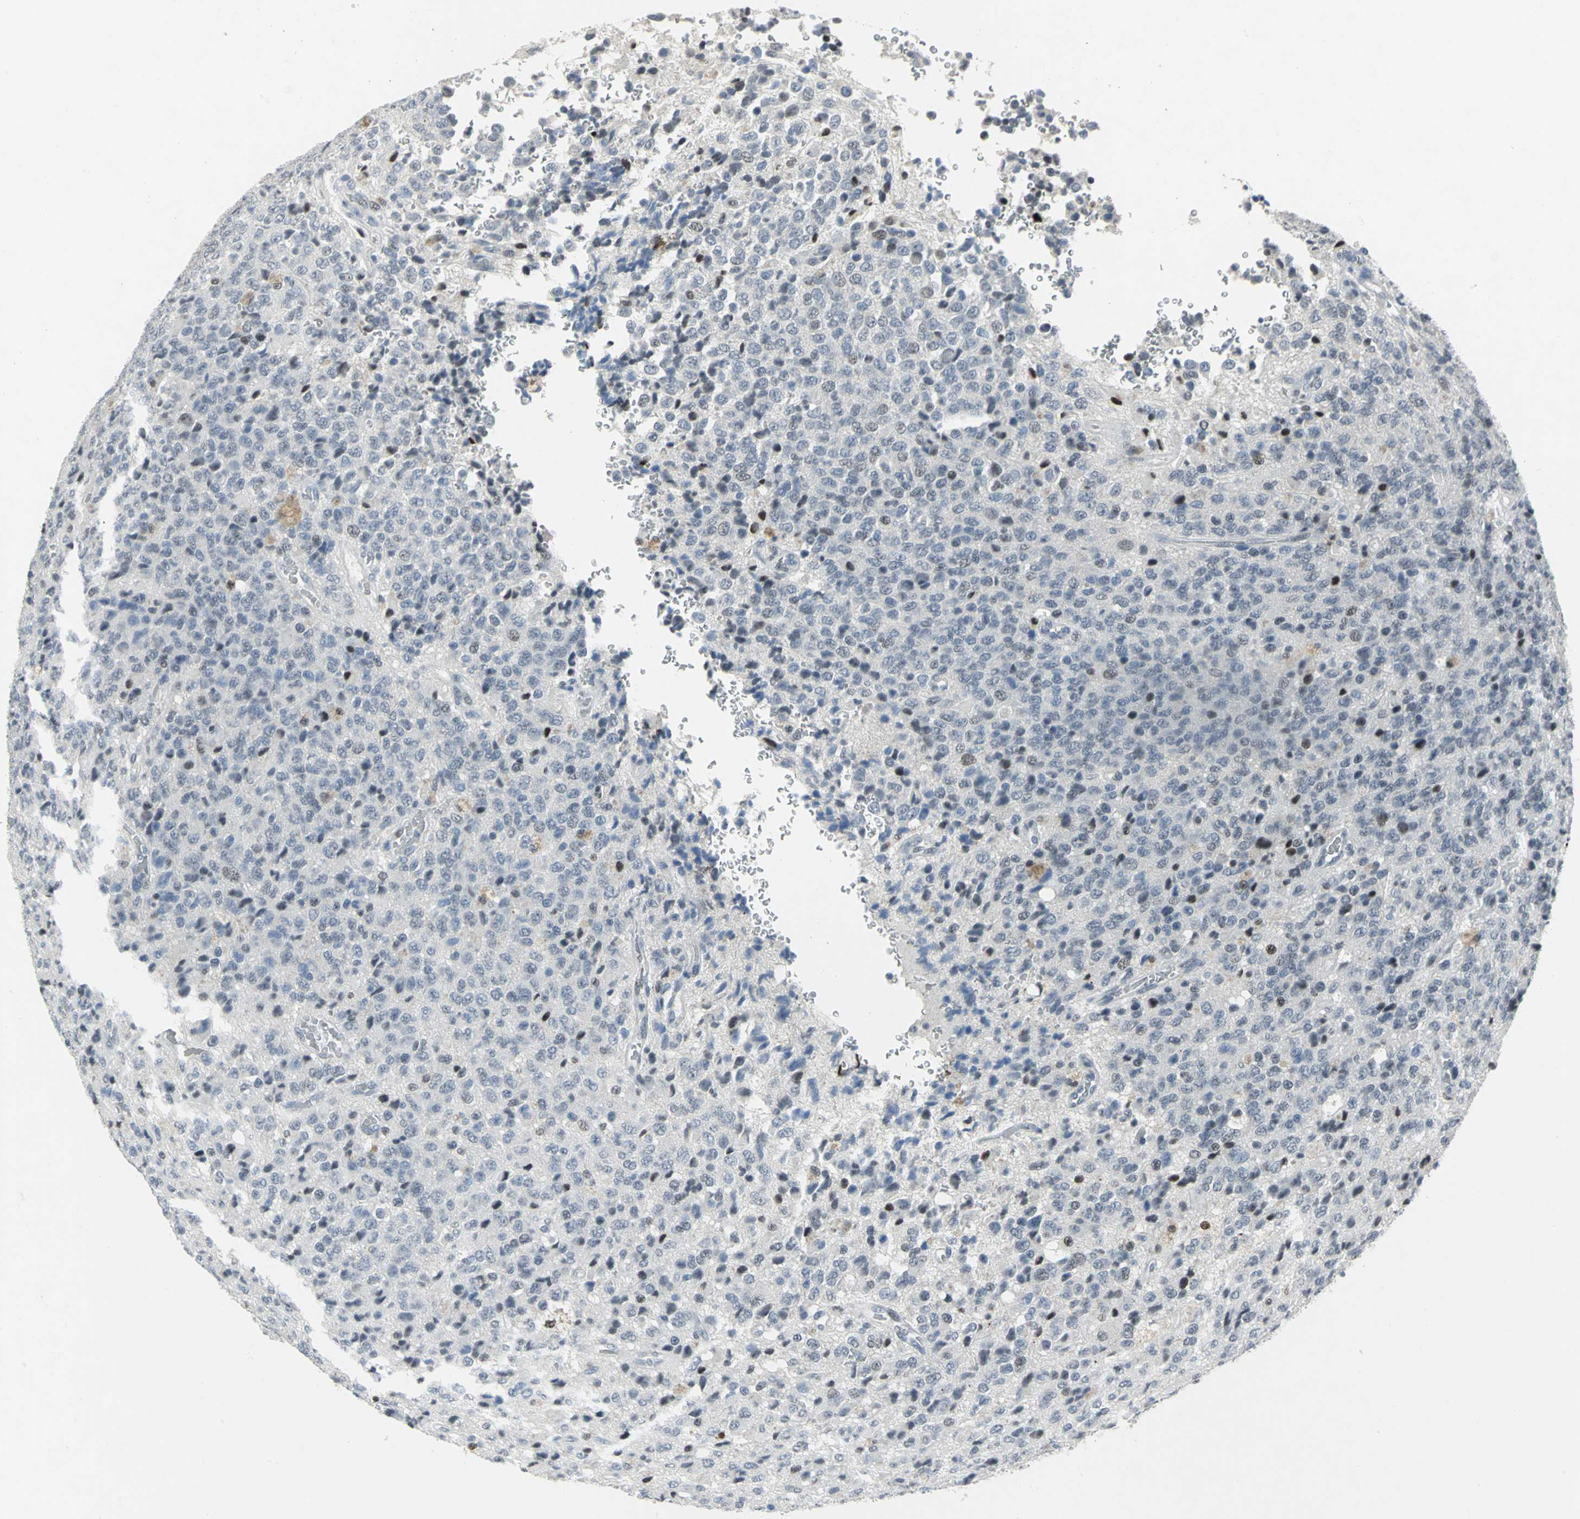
{"staining": {"intensity": "weak", "quantity": "<25%", "location": "nuclear"}, "tissue": "glioma", "cell_type": "Tumor cells", "image_type": "cancer", "snomed": [{"axis": "morphology", "description": "Glioma, malignant, High grade"}, {"axis": "topography", "description": "pancreas cauda"}], "caption": "Immunohistochemistry of human glioma reveals no staining in tumor cells. (DAB IHC with hematoxylin counter stain).", "gene": "RPA1", "patient": {"sex": "male", "age": 60}}